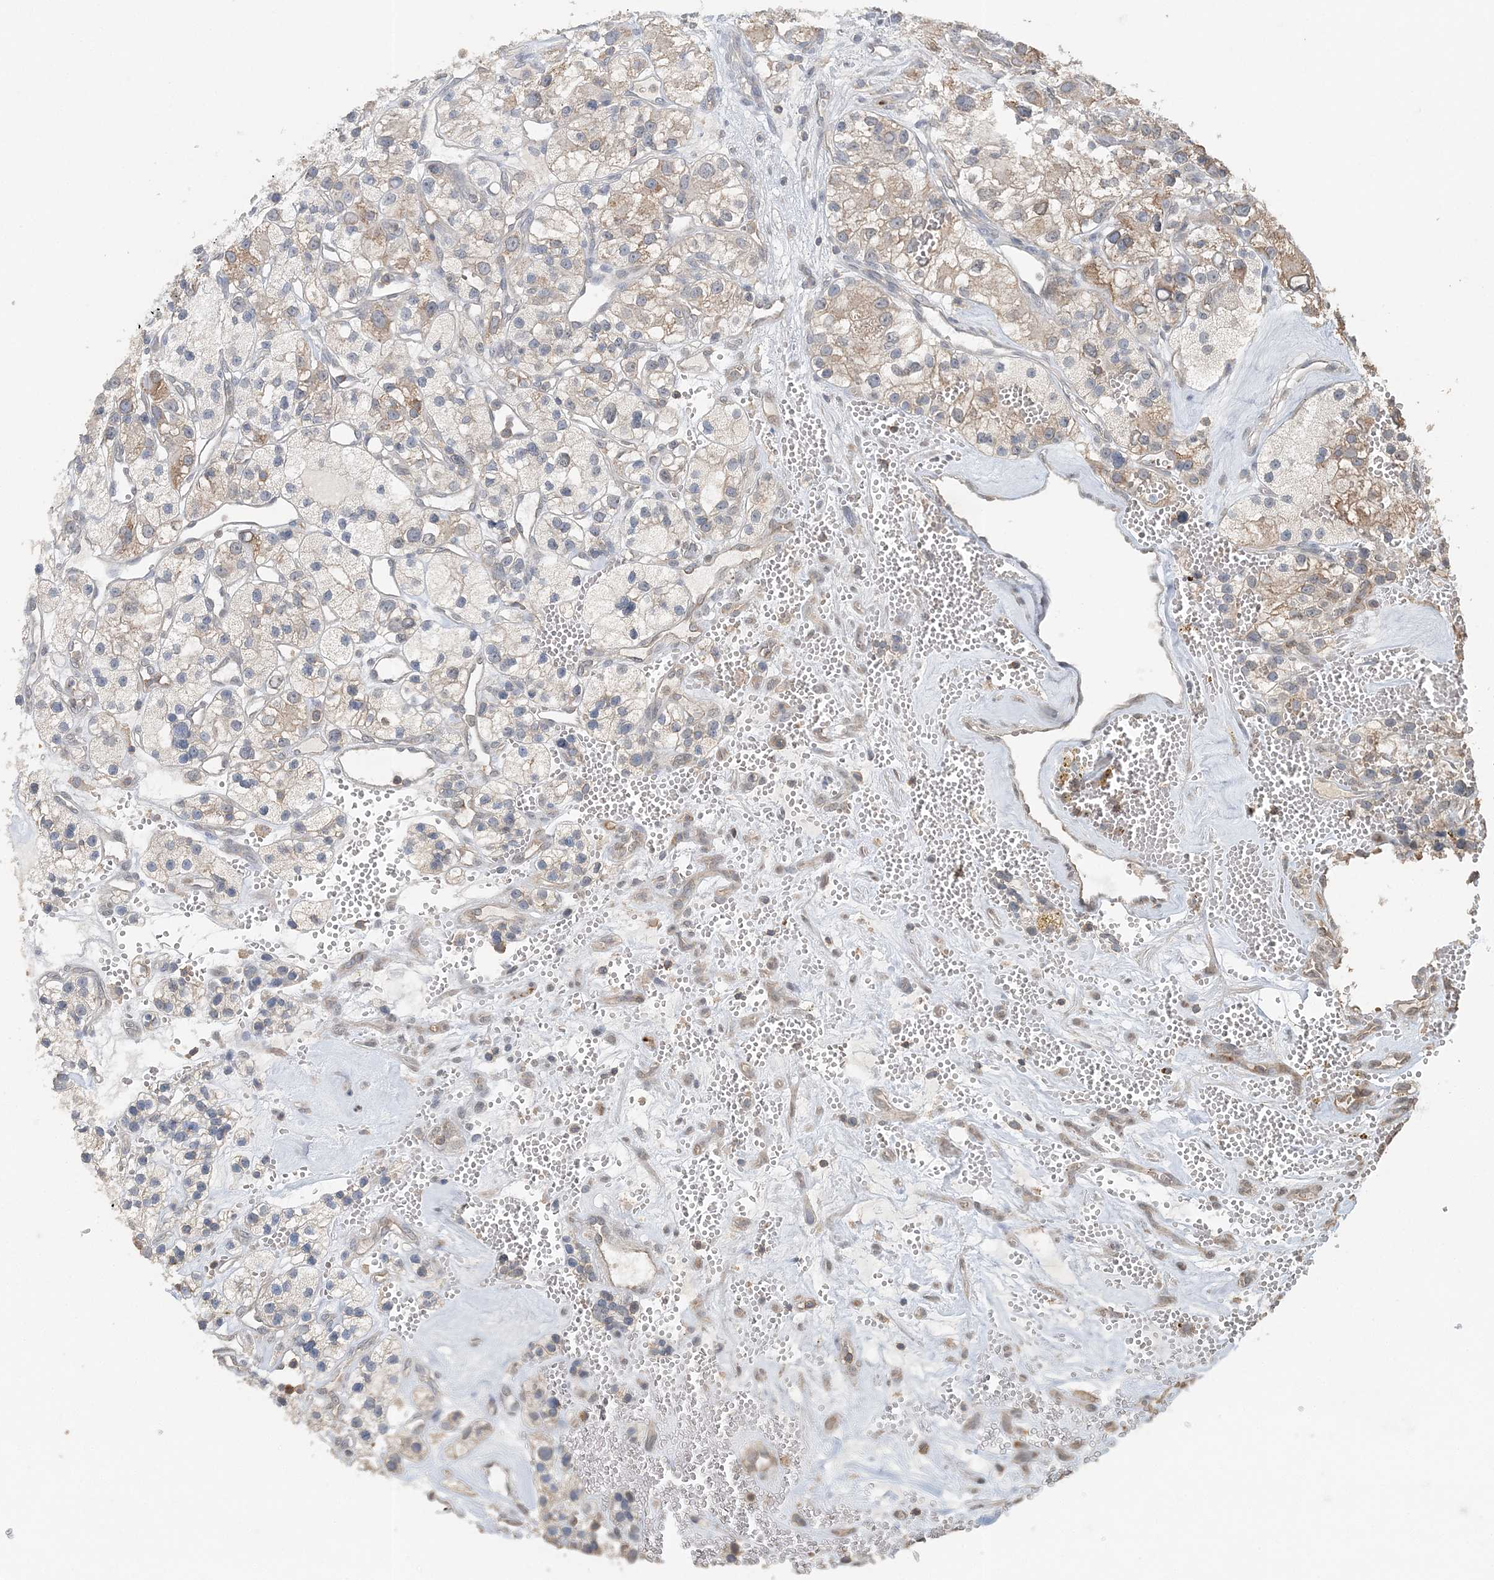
{"staining": {"intensity": "weak", "quantity": ">75%", "location": "cytoplasmic/membranous"}, "tissue": "renal cancer", "cell_type": "Tumor cells", "image_type": "cancer", "snomed": [{"axis": "morphology", "description": "Adenocarcinoma, NOS"}, {"axis": "topography", "description": "Kidney"}], "caption": "There is low levels of weak cytoplasmic/membranous expression in tumor cells of renal cancer, as demonstrated by immunohistochemical staining (brown color).", "gene": "FAM110A", "patient": {"sex": "female", "age": 57}}